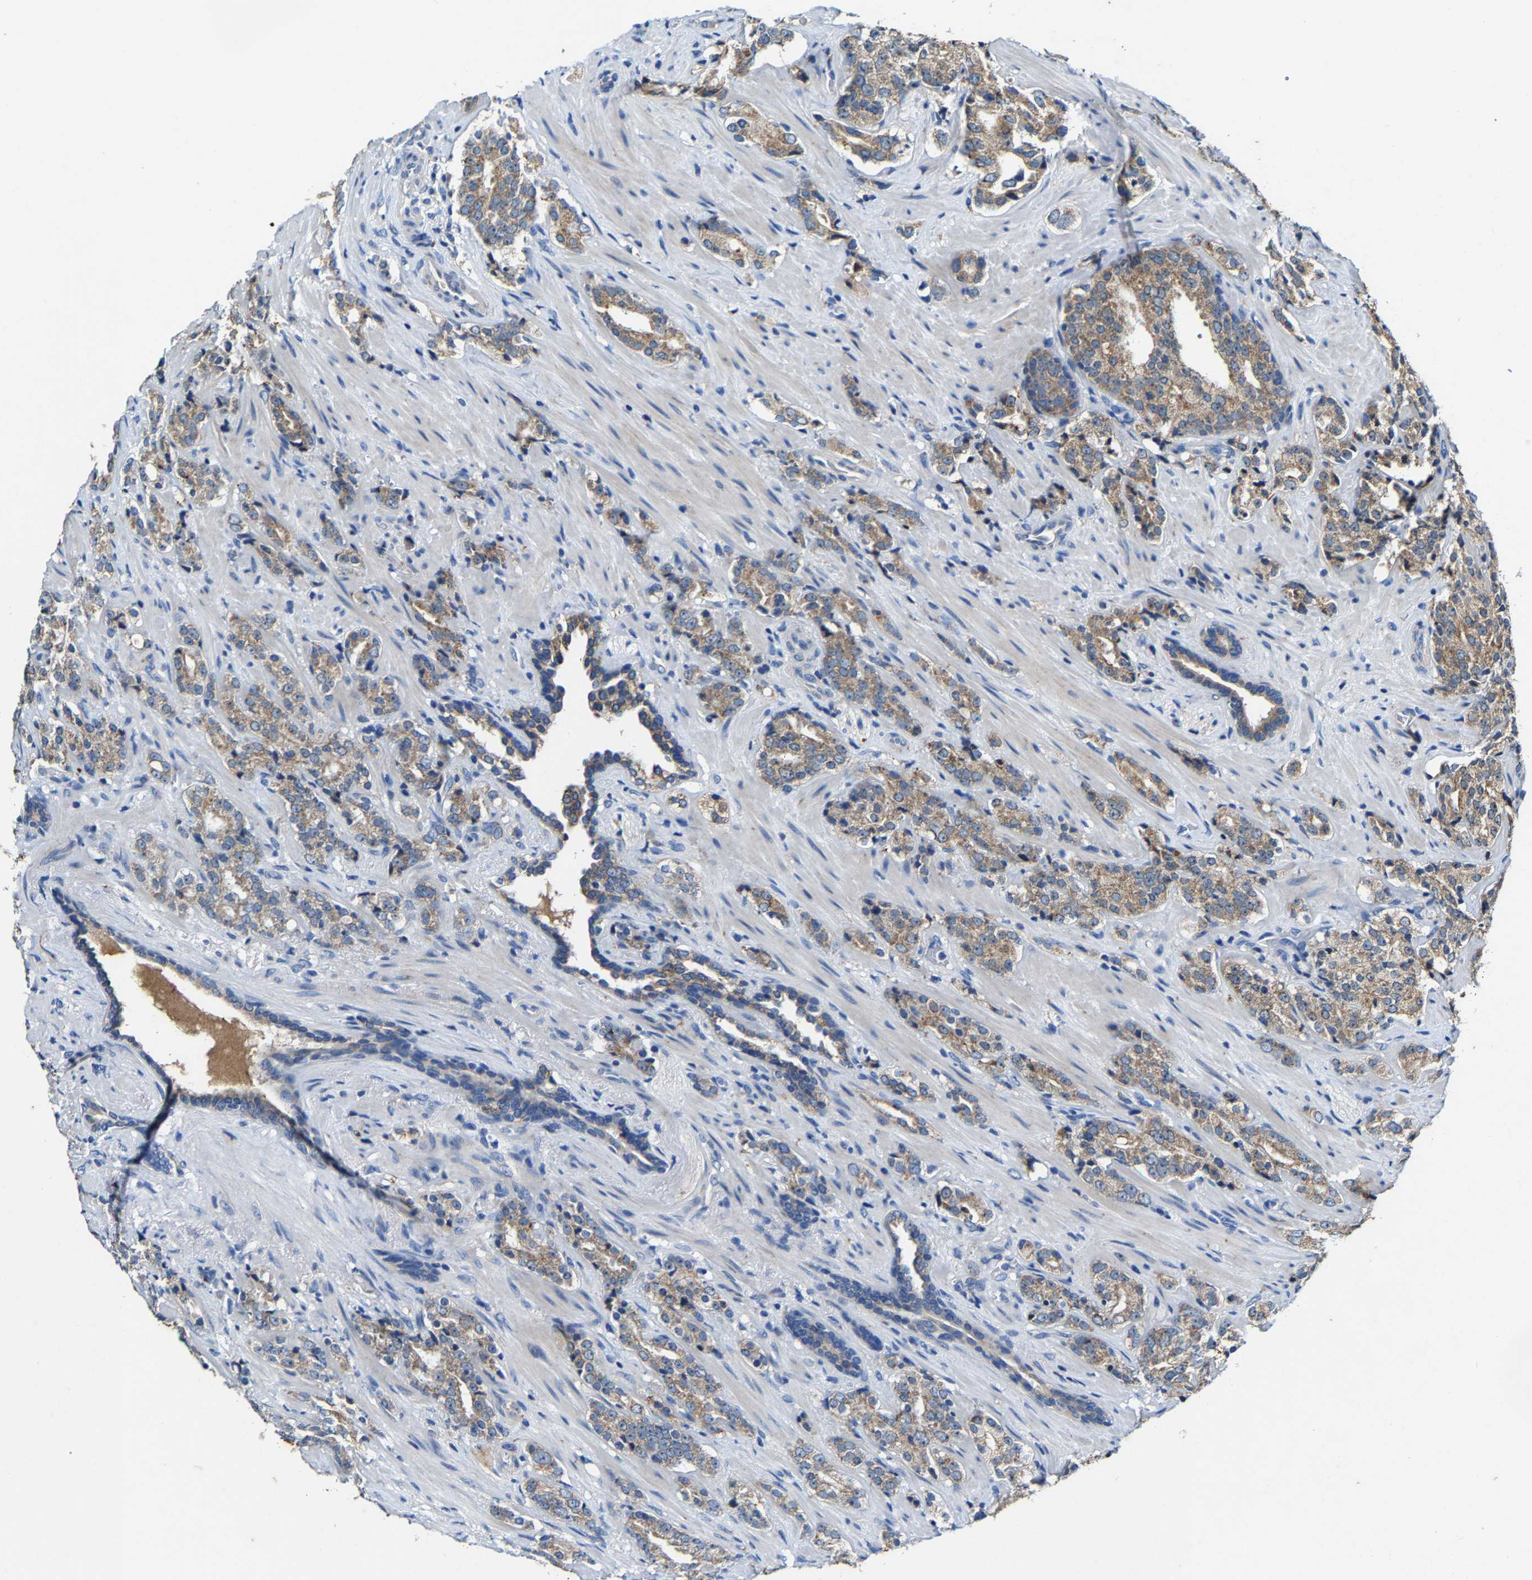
{"staining": {"intensity": "moderate", "quantity": ">75%", "location": "cytoplasmic/membranous"}, "tissue": "prostate cancer", "cell_type": "Tumor cells", "image_type": "cancer", "snomed": [{"axis": "morphology", "description": "Adenocarcinoma, High grade"}, {"axis": "topography", "description": "Prostate"}], "caption": "High-grade adenocarcinoma (prostate) was stained to show a protein in brown. There is medium levels of moderate cytoplasmic/membranous positivity in approximately >75% of tumor cells. (DAB (3,3'-diaminobenzidine) IHC with brightfield microscopy, high magnification).", "gene": "SLC25A25", "patient": {"sex": "male", "age": 71}}